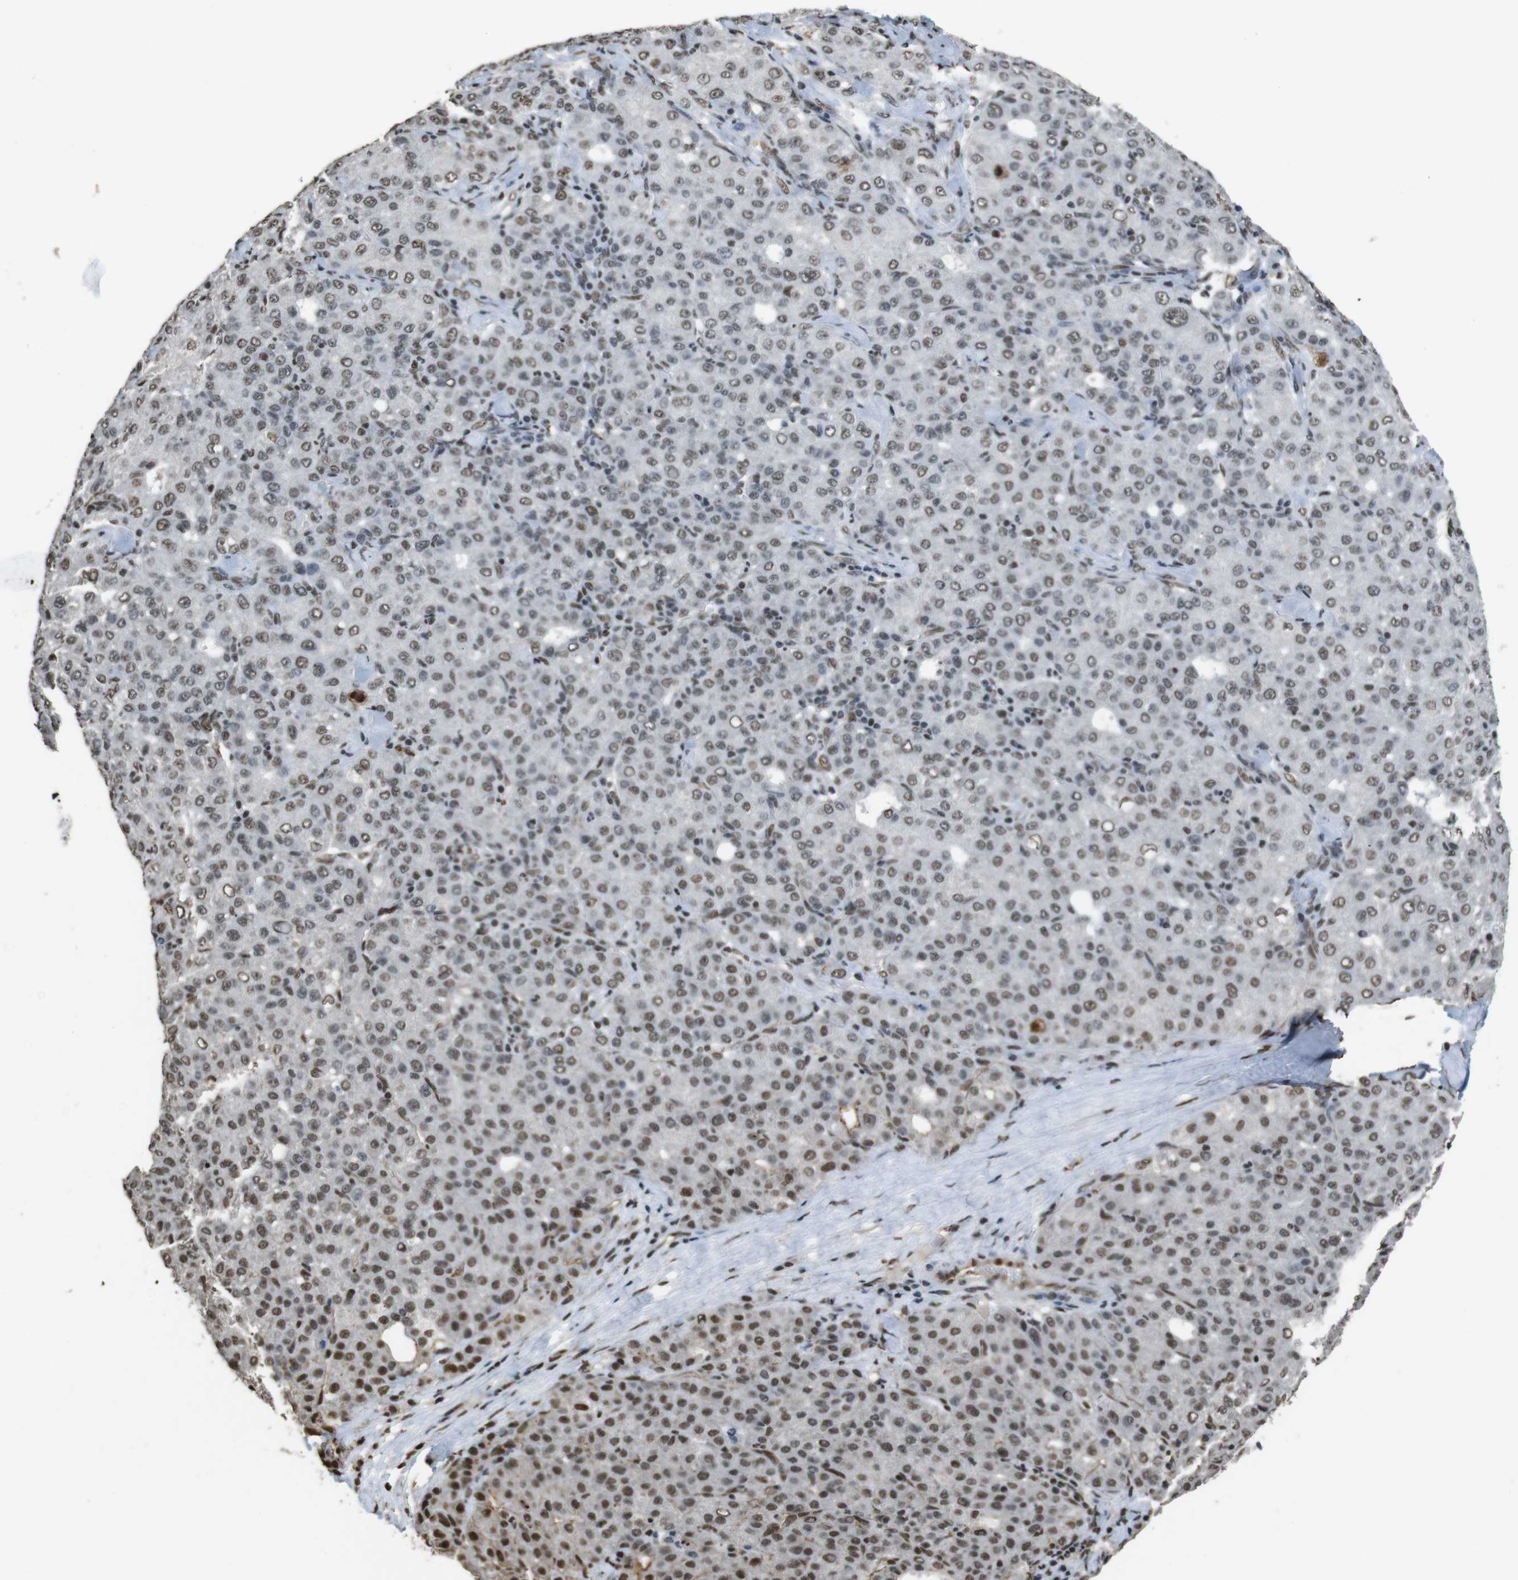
{"staining": {"intensity": "weak", "quantity": "25%-75%", "location": "nuclear"}, "tissue": "liver cancer", "cell_type": "Tumor cells", "image_type": "cancer", "snomed": [{"axis": "morphology", "description": "Carcinoma, Hepatocellular, NOS"}, {"axis": "topography", "description": "Liver"}], "caption": "Human liver hepatocellular carcinoma stained with a brown dye demonstrates weak nuclear positive staining in about 25%-75% of tumor cells.", "gene": "CSNK2B", "patient": {"sex": "male", "age": 65}}